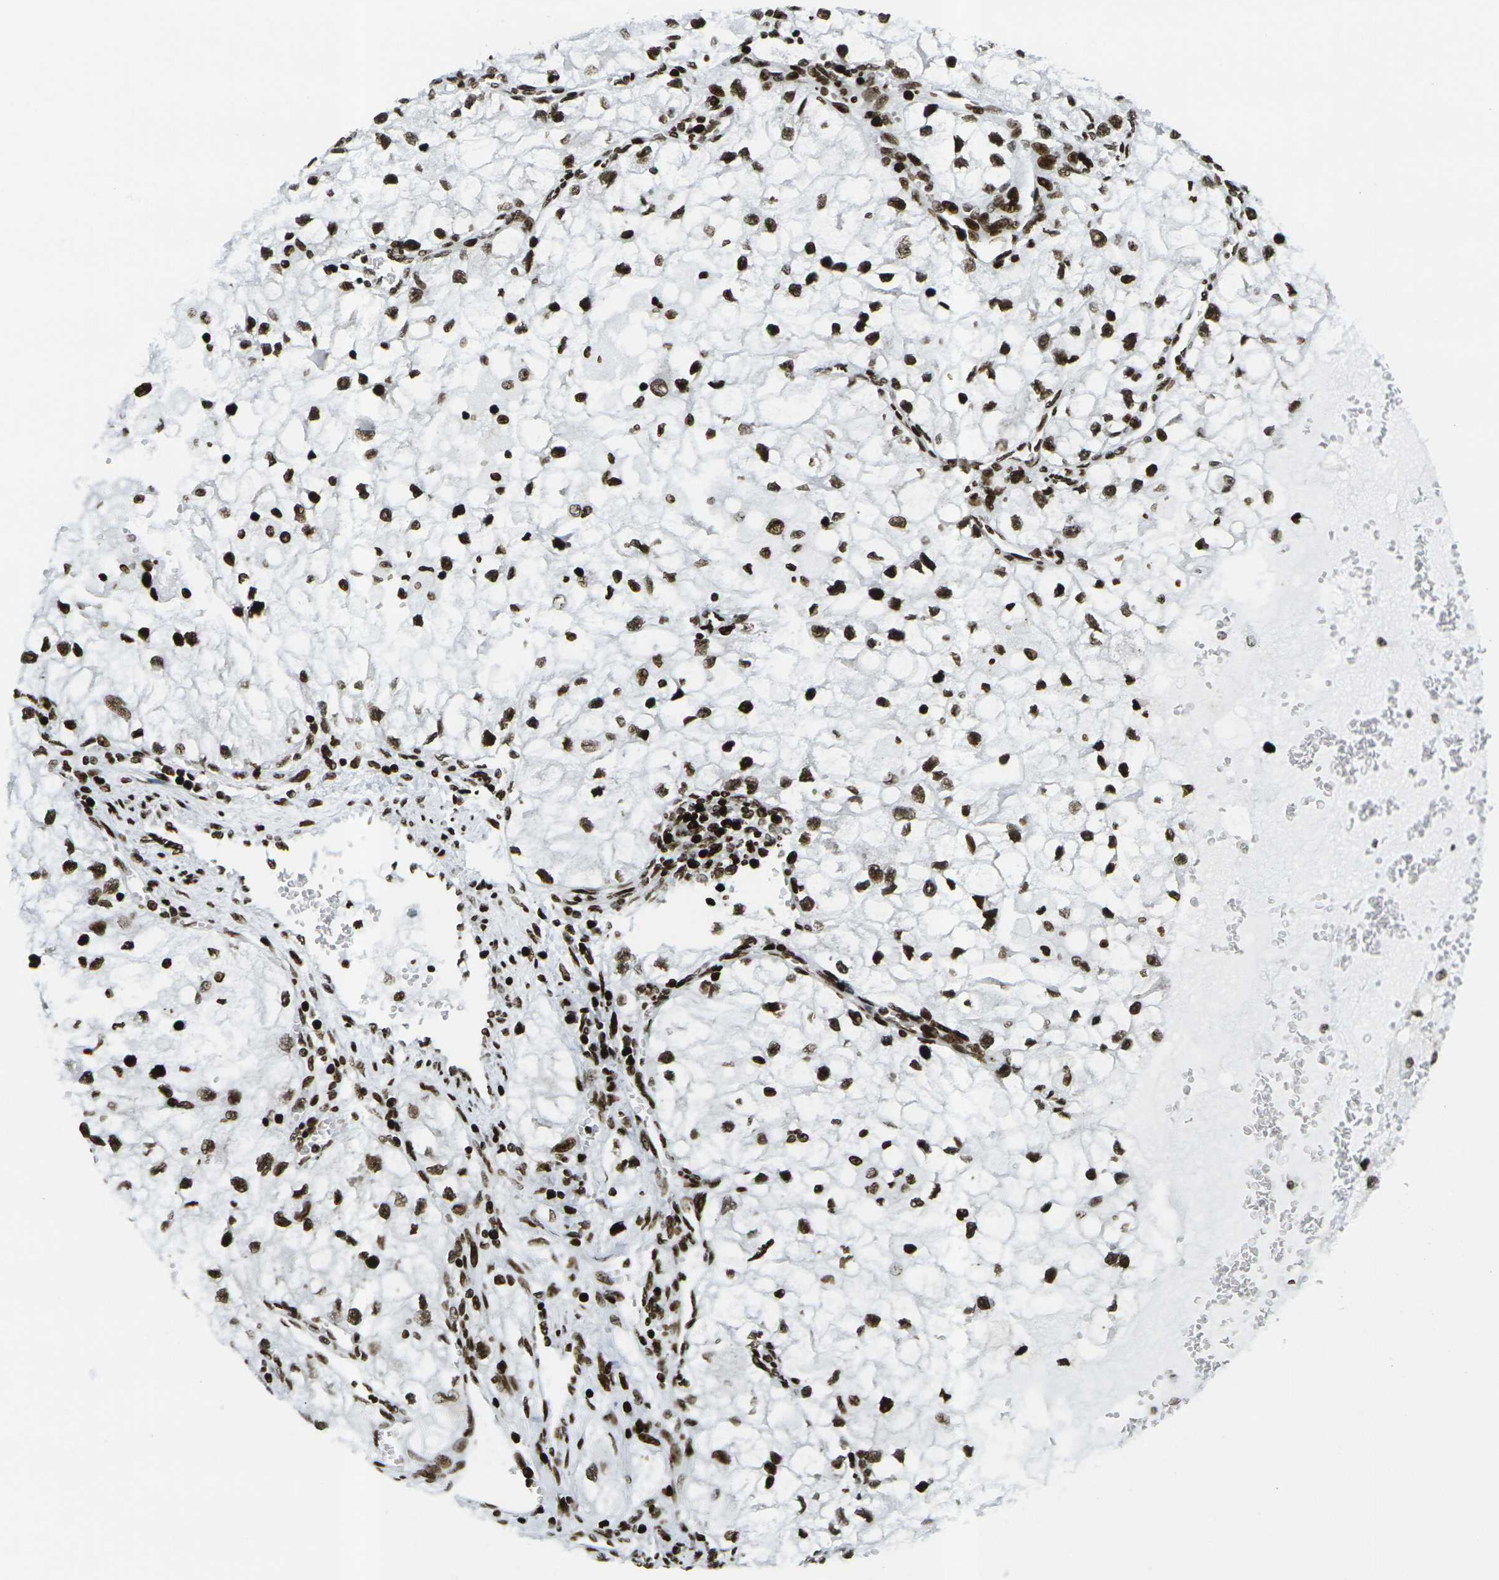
{"staining": {"intensity": "strong", "quantity": ">75%", "location": "nuclear"}, "tissue": "renal cancer", "cell_type": "Tumor cells", "image_type": "cancer", "snomed": [{"axis": "morphology", "description": "Adenocarcinoma, NOS"}, {"axis": "topography", "description": "Kidney"}], "caption": "A high amount of strong nuclear expression is identified in about >75% of tumor cells in renal adenocarcinoma tissue. (DAB = brown stain, brightfield microscopy at high magnification).", "gene": "H3-3A", "patient": {"sex": "female", "age": 70}}